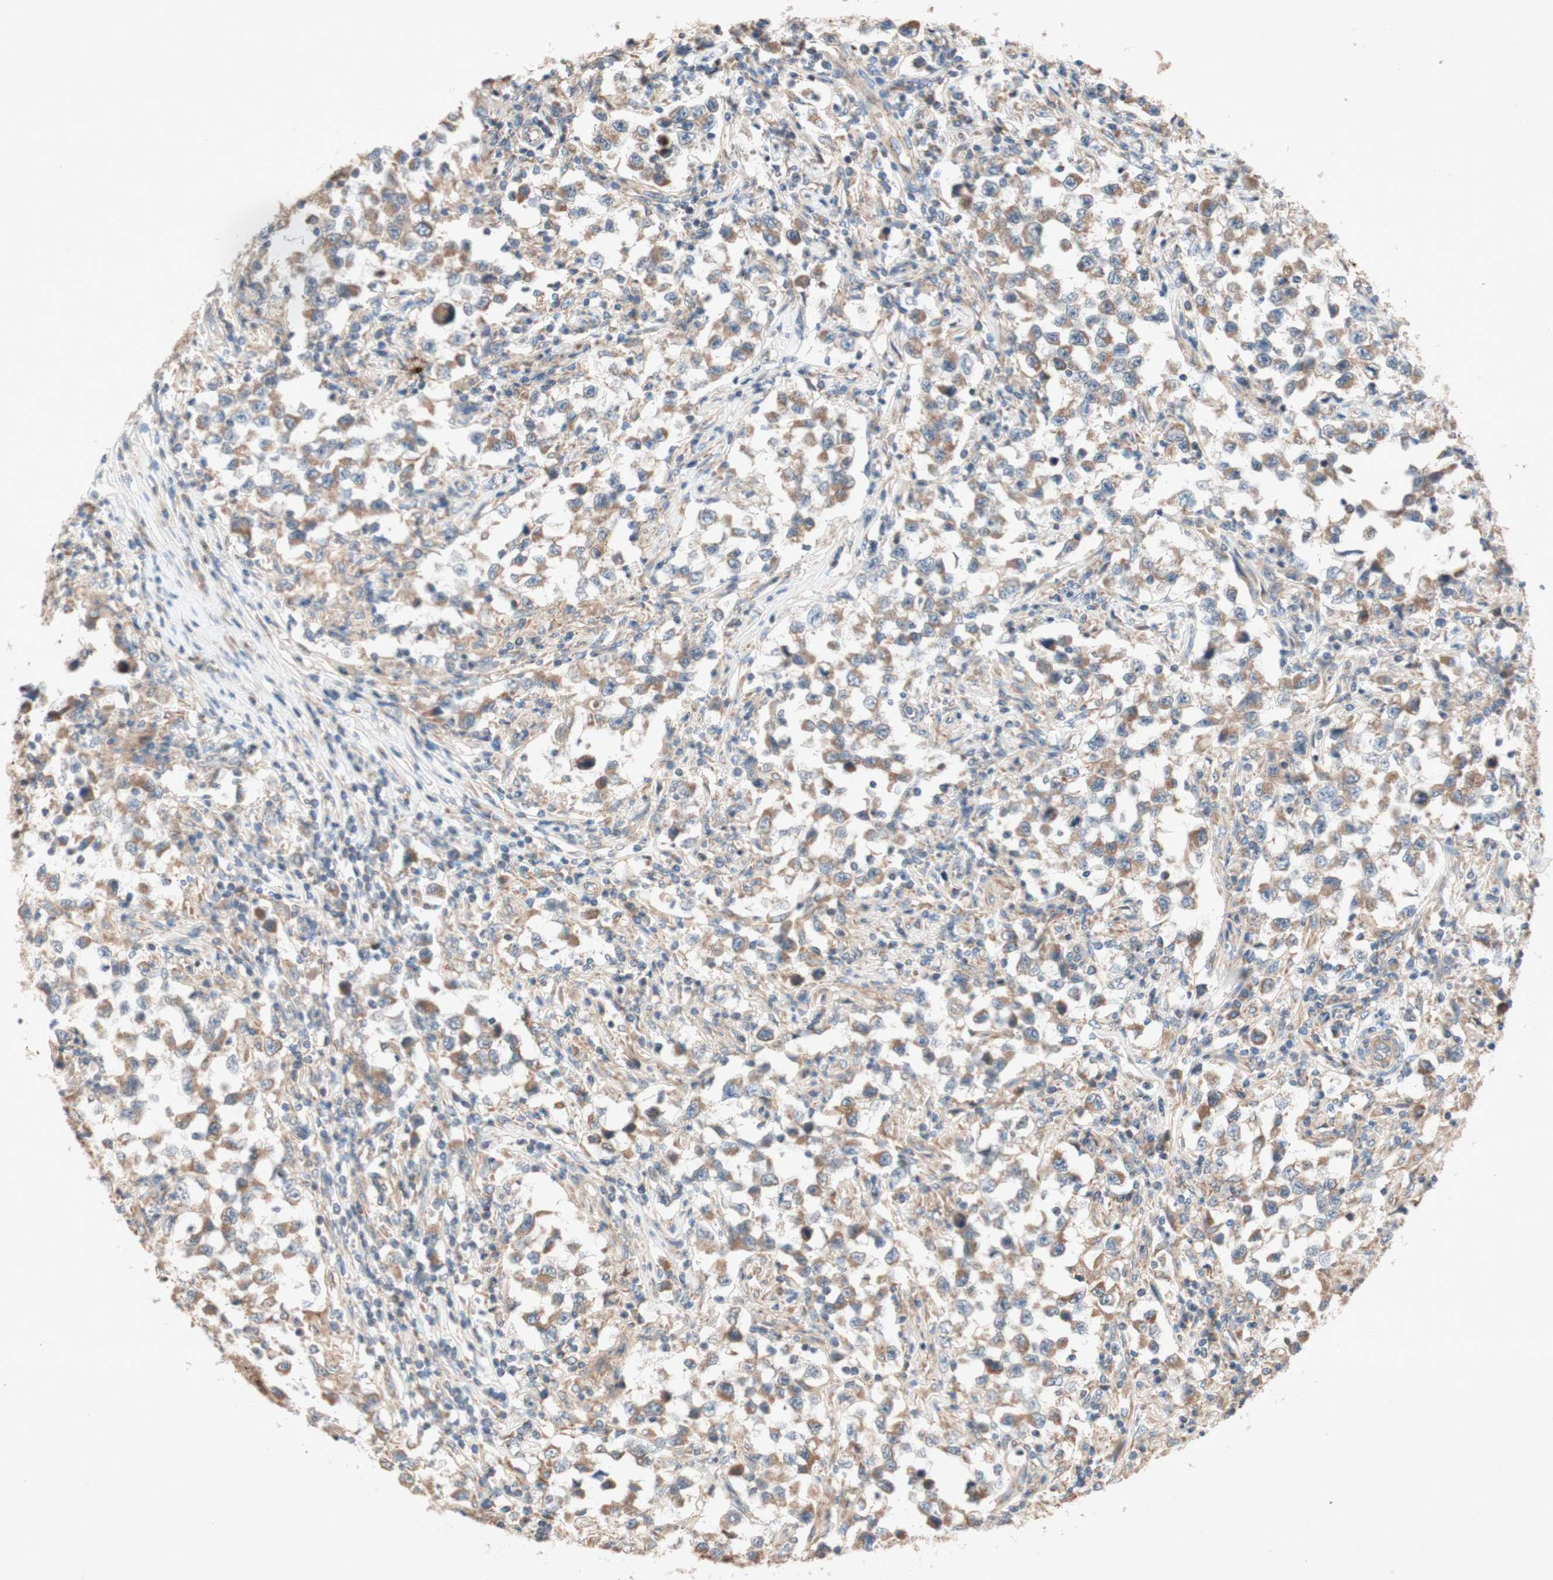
{"staining": {"intensity": "moderate", "quantity": ">75%", "location": "cytoplasmic/membranous"}, "tissue": "testis cancer", "cell_type": "Tumor cells", "image_type": "cancer", "snomed": [{"axis": "morphology", "description": "Carcinoma, Embryonal, NOS"}, {"axis": "topography", "description": "Testis"}], "caption": "The histopathology image demonstrates immunohistochemical staining of testis cancer (embryonal carcinoma). There is moderate cytoplasmic/membranous expression is seen in approximately >75% of tumor cells.", "gene": "SOCS2", "patient": {"sex": "male", "age": 21}}